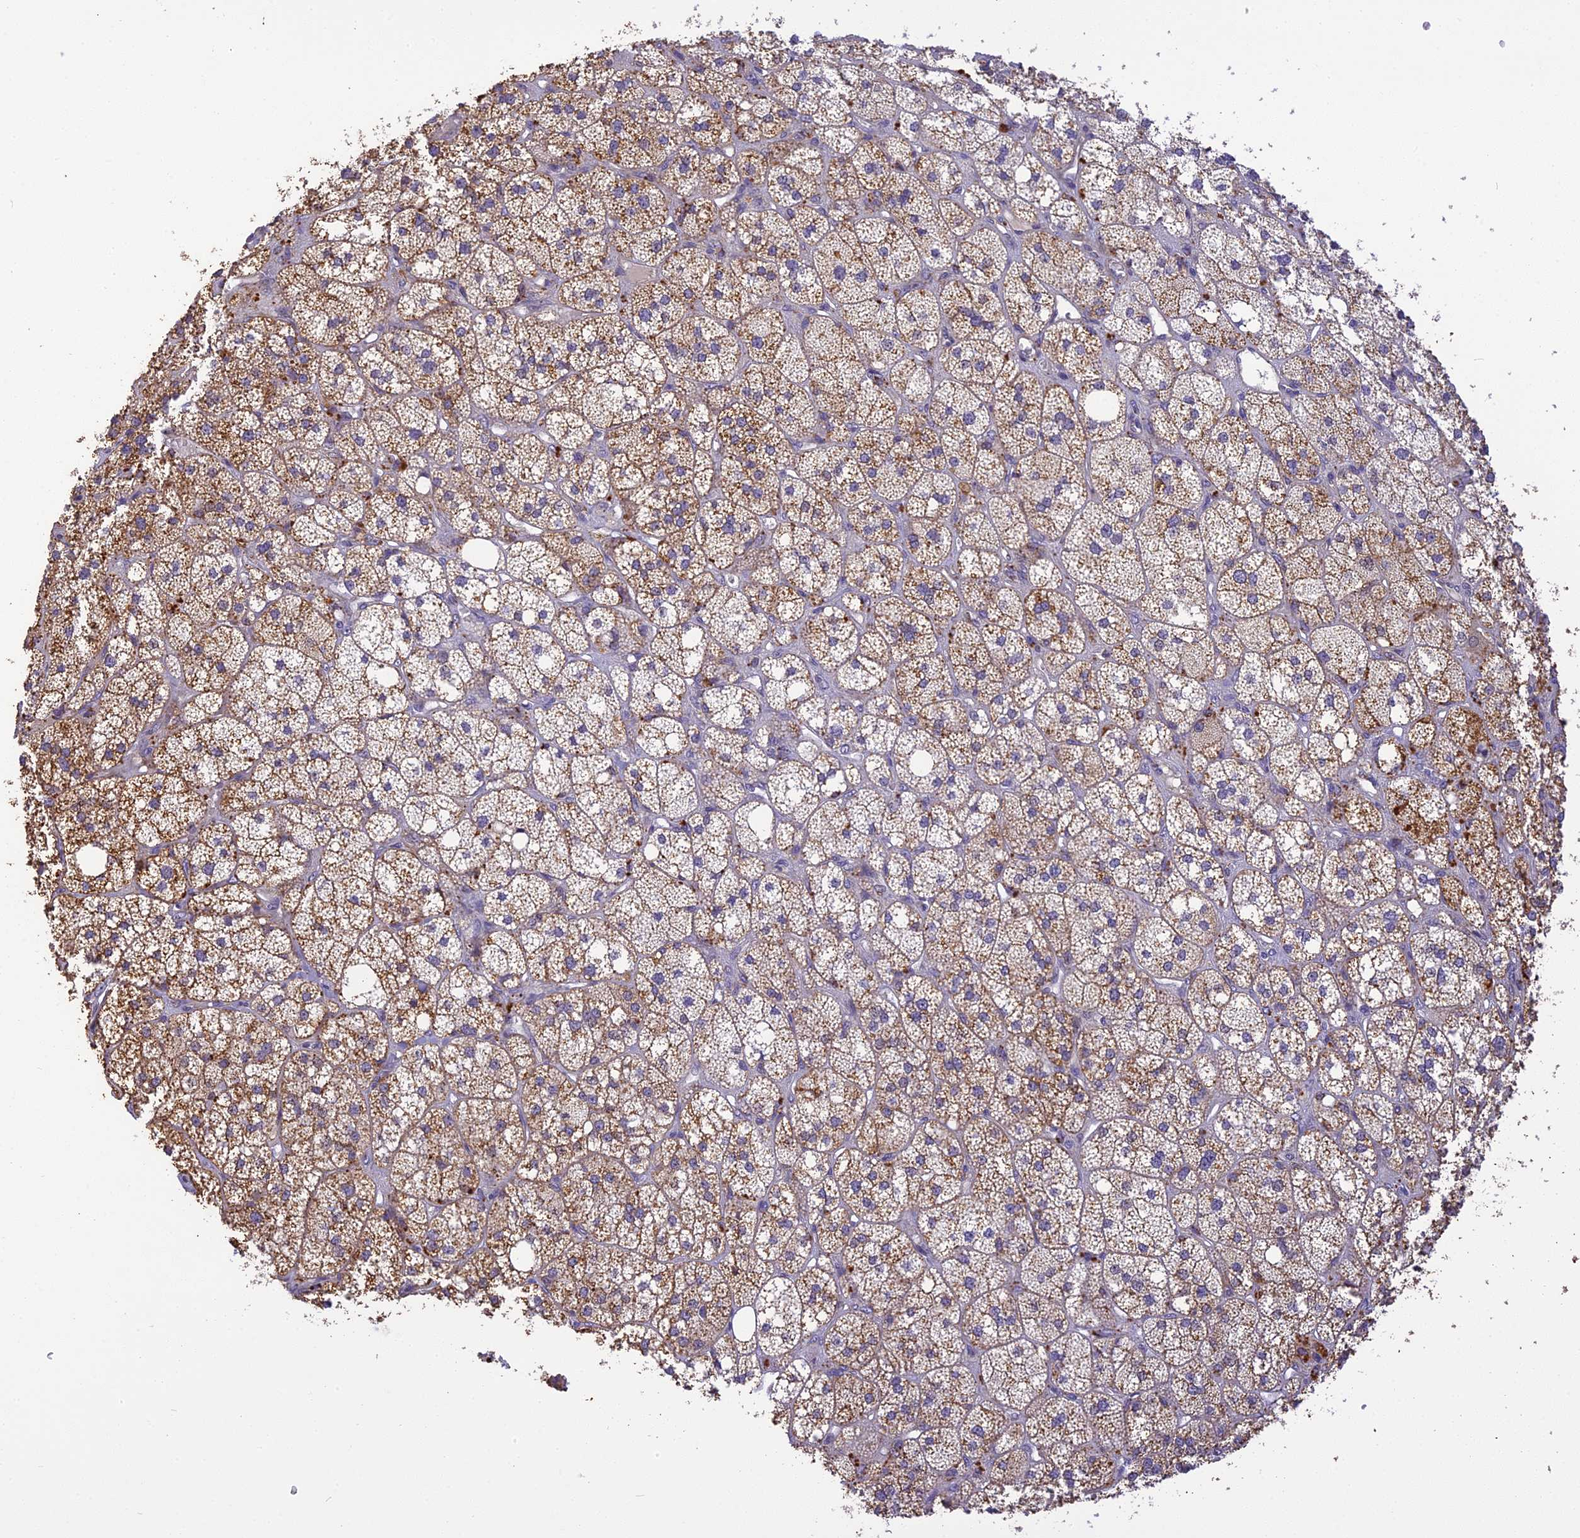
{"staining": {"intensity": "moderate", "quantity": ">75%", "location": "cytoplasmic/membranous"}, "tissue": "adrenal gland", "cell_type": "Glandular cells", "image_type": "normal", "snomed": [{"axis": "morphology", "description": "Normal tissue, NOS"}, {"axis": "topography", "description": "Adrenal gland"}], "caption": "DAB immunohistochemical staining of normal adrenal gland shows moderate cytoplasmic/membranous protein staining in approximately >75% of glandular cells. Using DAB (brown) and hematoxylin (blue) stains, captured at high magnification using brightfield microscopy.", "gene": "FNIP2", "patient": {"sex": "male", "age": 61}}